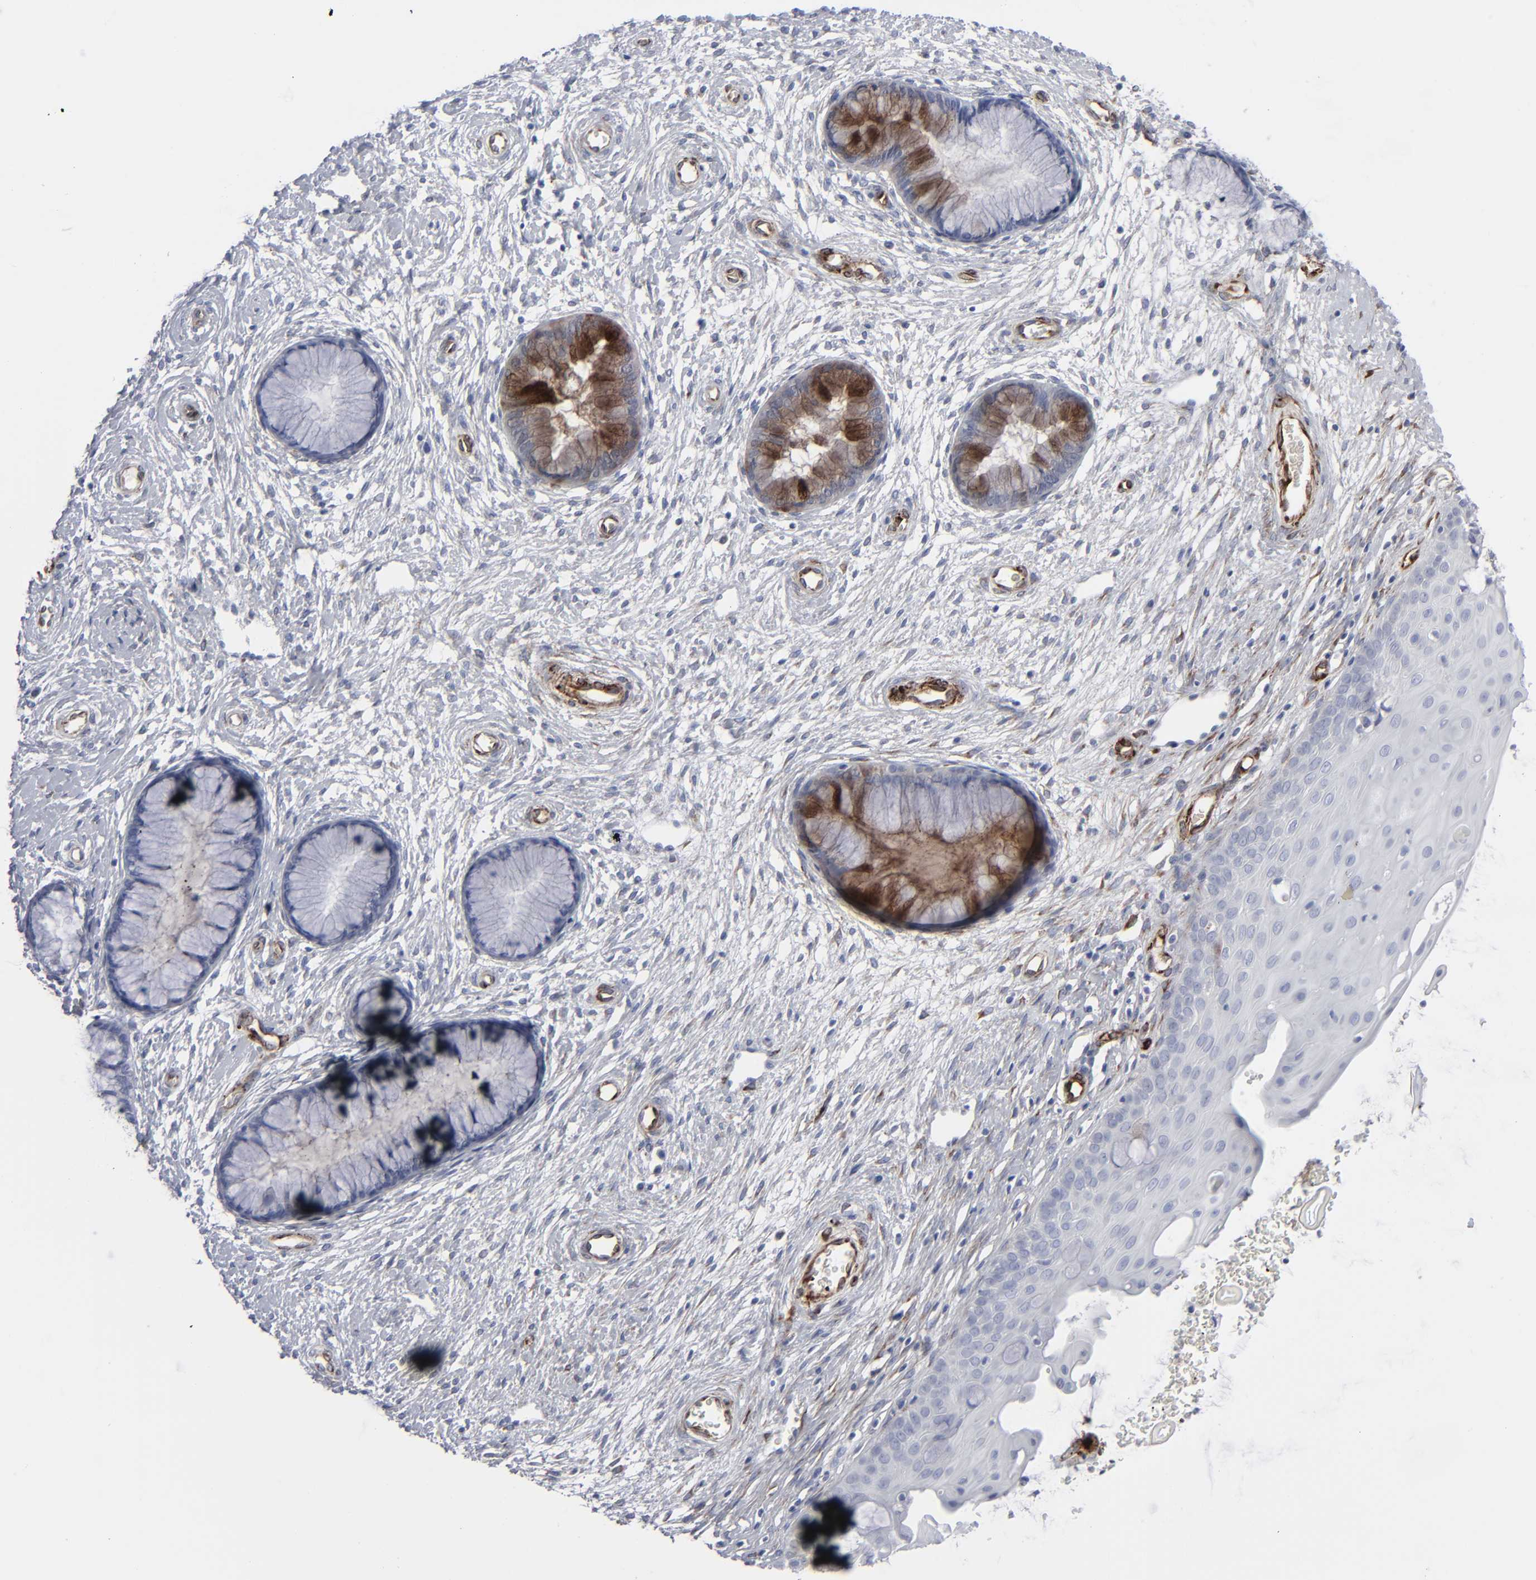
{"staining": {"intensity": "strong", "quantity": "<25%", "location": "cytoplasmic/membranous"}, "tissue": "cervix", "cell_type": "Glandular cells", "image_type": "normal", "snomed": [{"axis": "morphology", "description": "Normal tissue, NOS"}, {"axis": "topography", "description": "Cervix"}], "caption": "Immunohistochemistry (IHC) of normal cervix exhibits medium levels of strong cytoplasmic/membranous expression in approximately <25% of glandular cells. Using DAB (brown) and hematoxylin (blue) stains, captured at high magnification using brightfield microscopy.", "gene": "SPARC", "patient": {"sex": "female", "age": 55}}